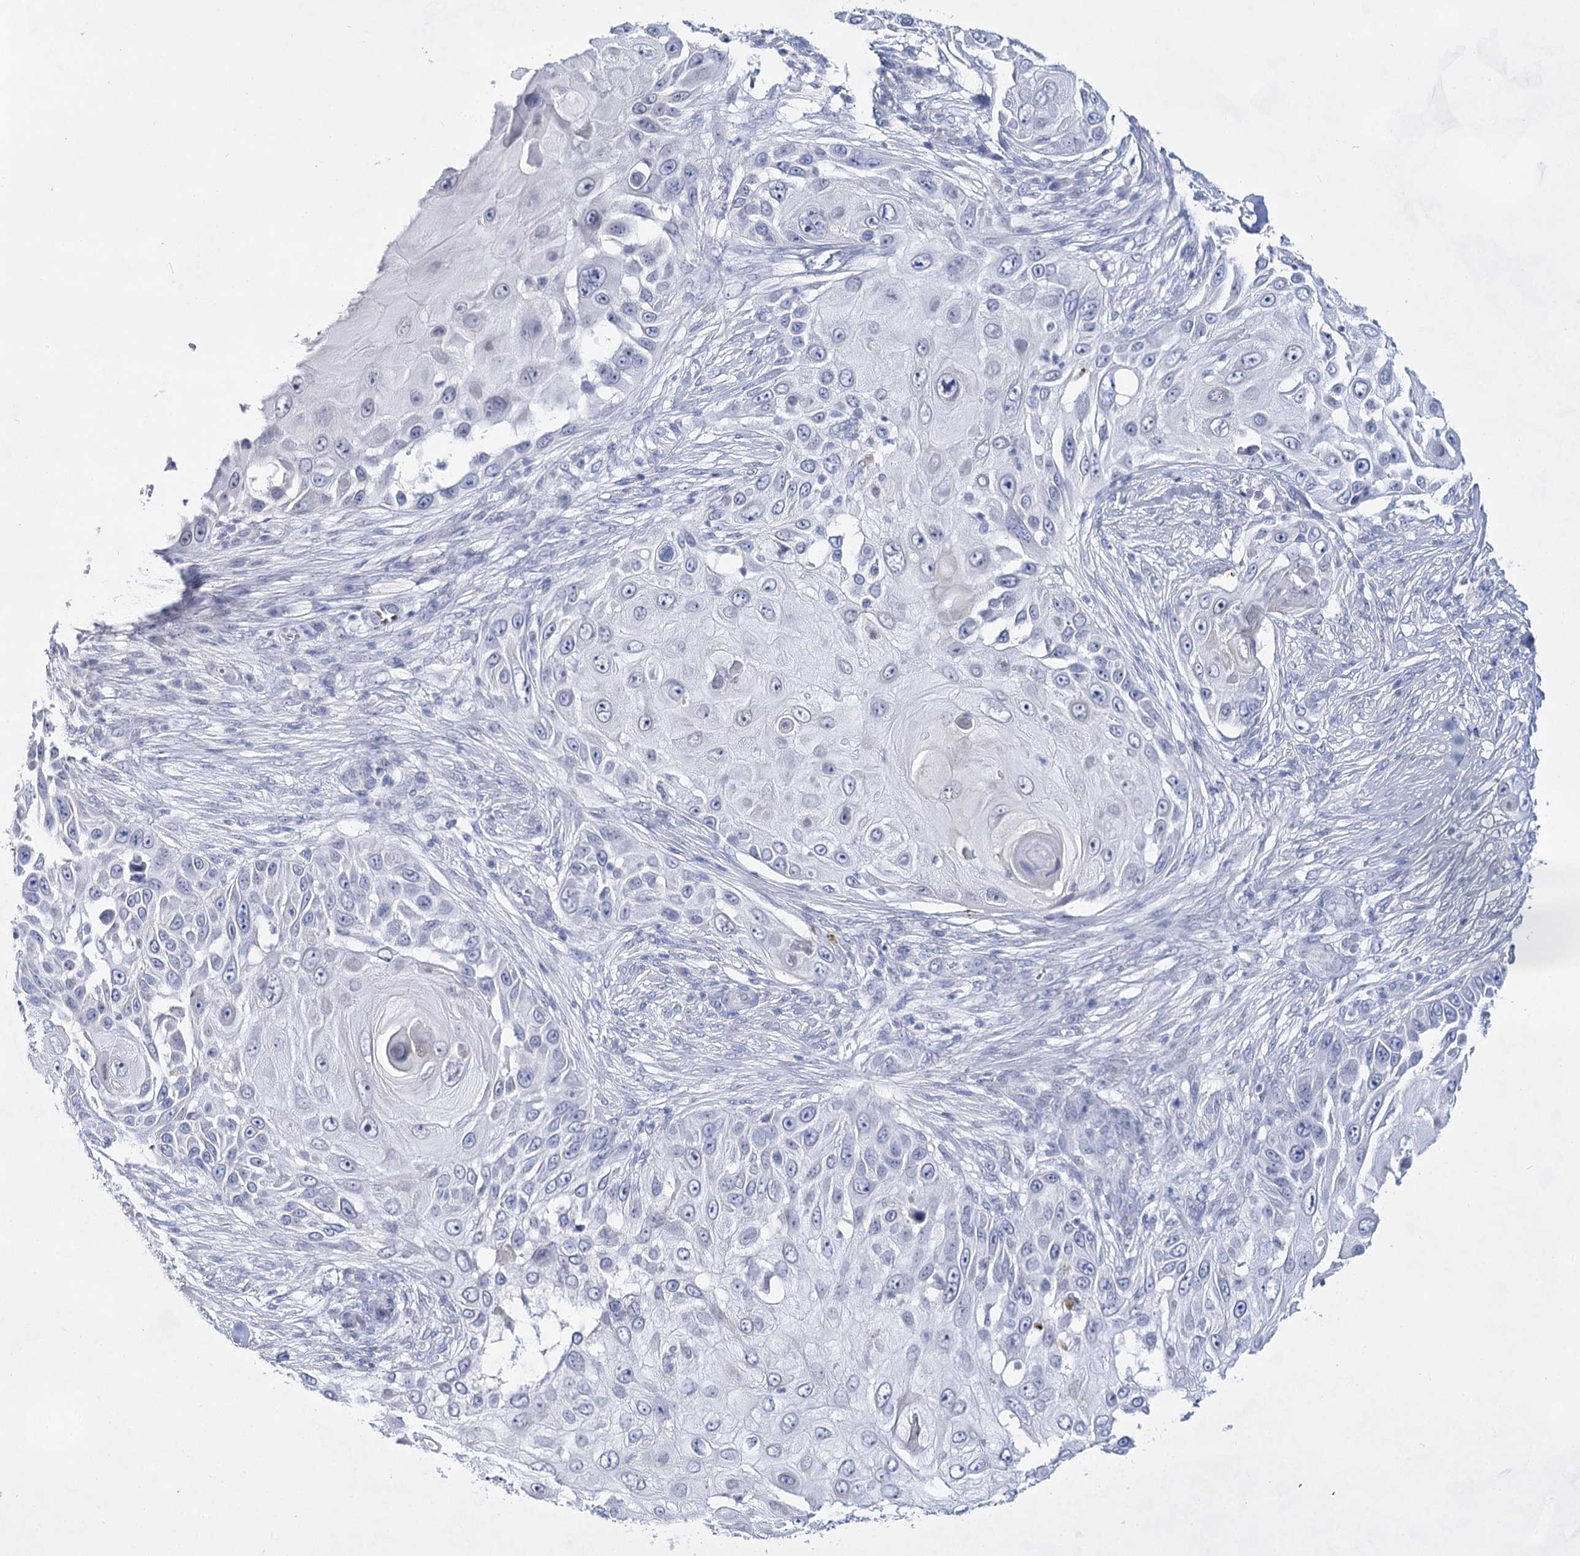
{"staining": {"intensity": "negative", "quantity": "none", "location": "none"}, "tissue": "skin cancer", "cell_type": "Tumor cells", "image_type": "cancer", "snomed": [{"axis": "morphology", "description": "Squamous cell carcinoma, NOS"}, {"axis": "topography", "description": "Skin"}], "caption": "Immunohistochemical staining of human skin squamous cell carcinoma displays no significant positivity in tumor cells.", "gene": "BPHL", "patient": {"sex": "female", "age": 44}}